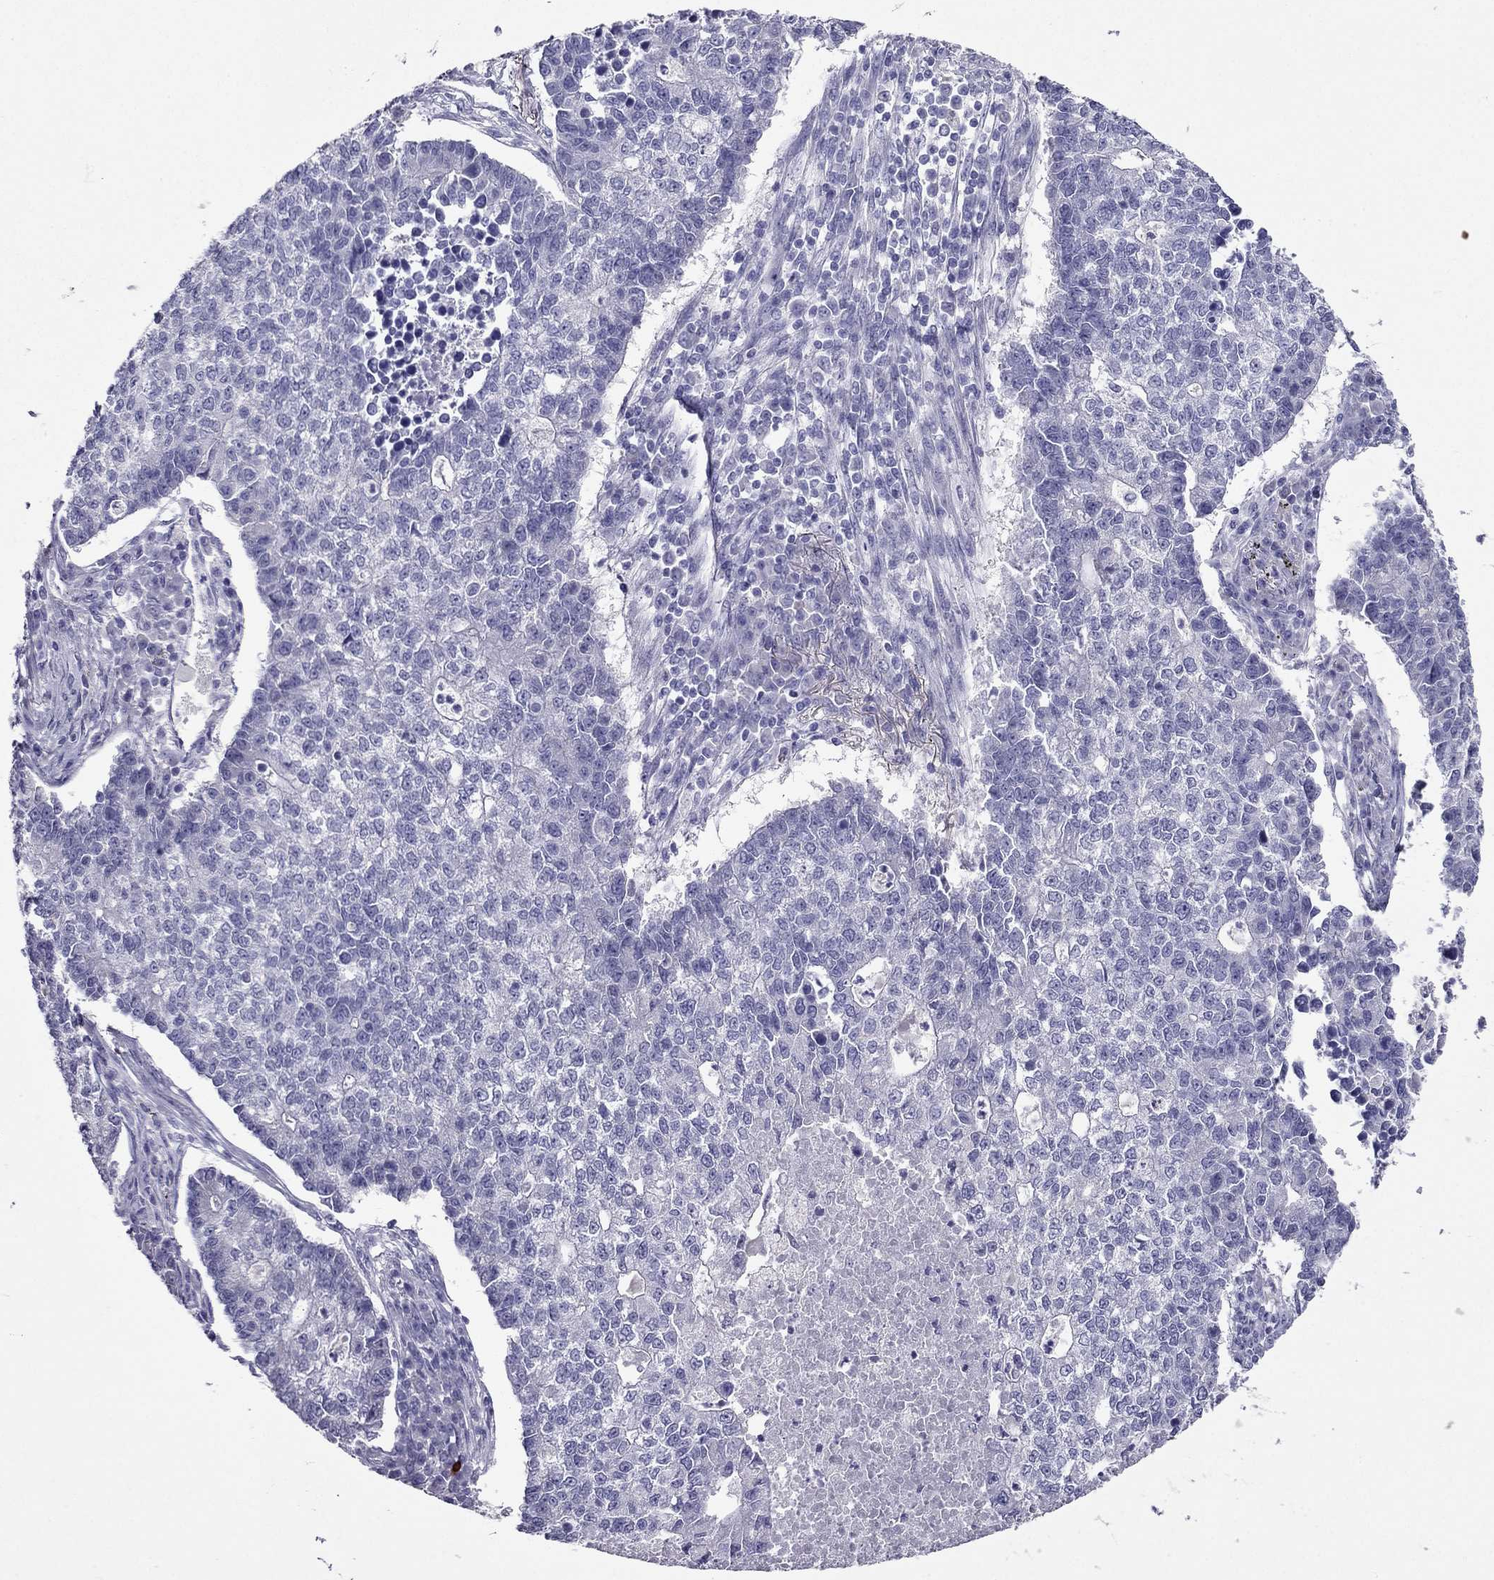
{"staining": {"intensity": "negative", "quantity": "none", "location": "none"}, "tissue": "lung cancer", "cell_type": "Tumor cells", "image_type": "cancer", "snomed": [{"axis": "morphology", "description": "Adenocarcinoma, NOS"}, {"axis": "topography", "description": "Lung"}], "caption": "An immunohistochemistry image of adenocarcinoma (lung) is shown. There is no staining in tumor cells of adenocarcinoma (lung).", "gene": "ZNF541", "patient": {"sex": "male", "age": 57}}